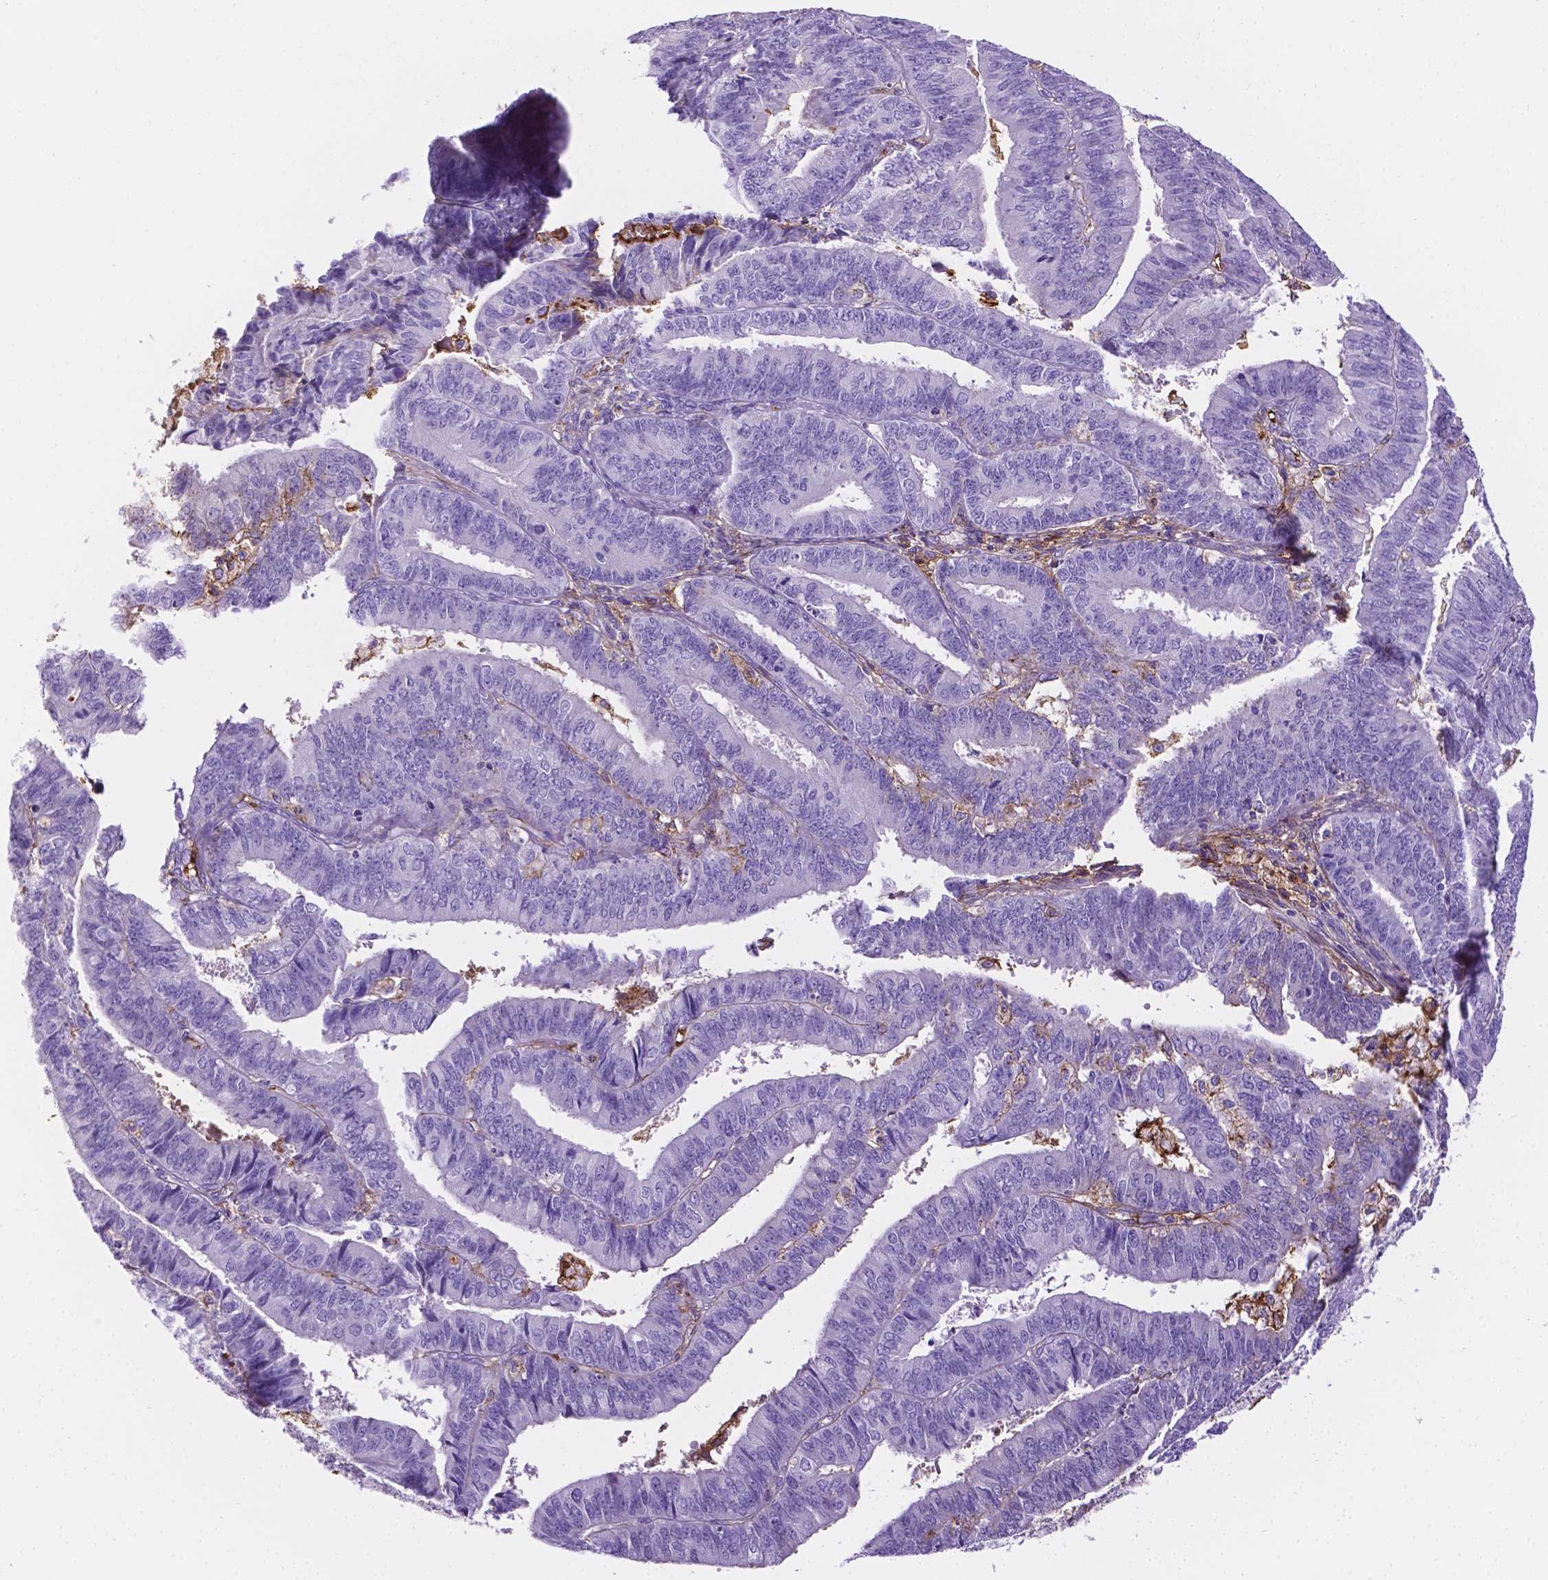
{"staining": {"intensity": "negative", "quantity": "none", "location": "none"}, "tissue": "endometrial cancer", "cell_type": "Tumor cells", "image_type": "cancer", "snomed": [{"axis": "morphology", "description": "Adenocarcinoma, NOS"}, {"axis": "topography", "description": "Endometrium"}], "caption": "The image exhibits no significant staining in tumor cells of adenocarcinoma (endometrial).", "gene": "APOE", "patient": {"sex": "female", "age": 73}}